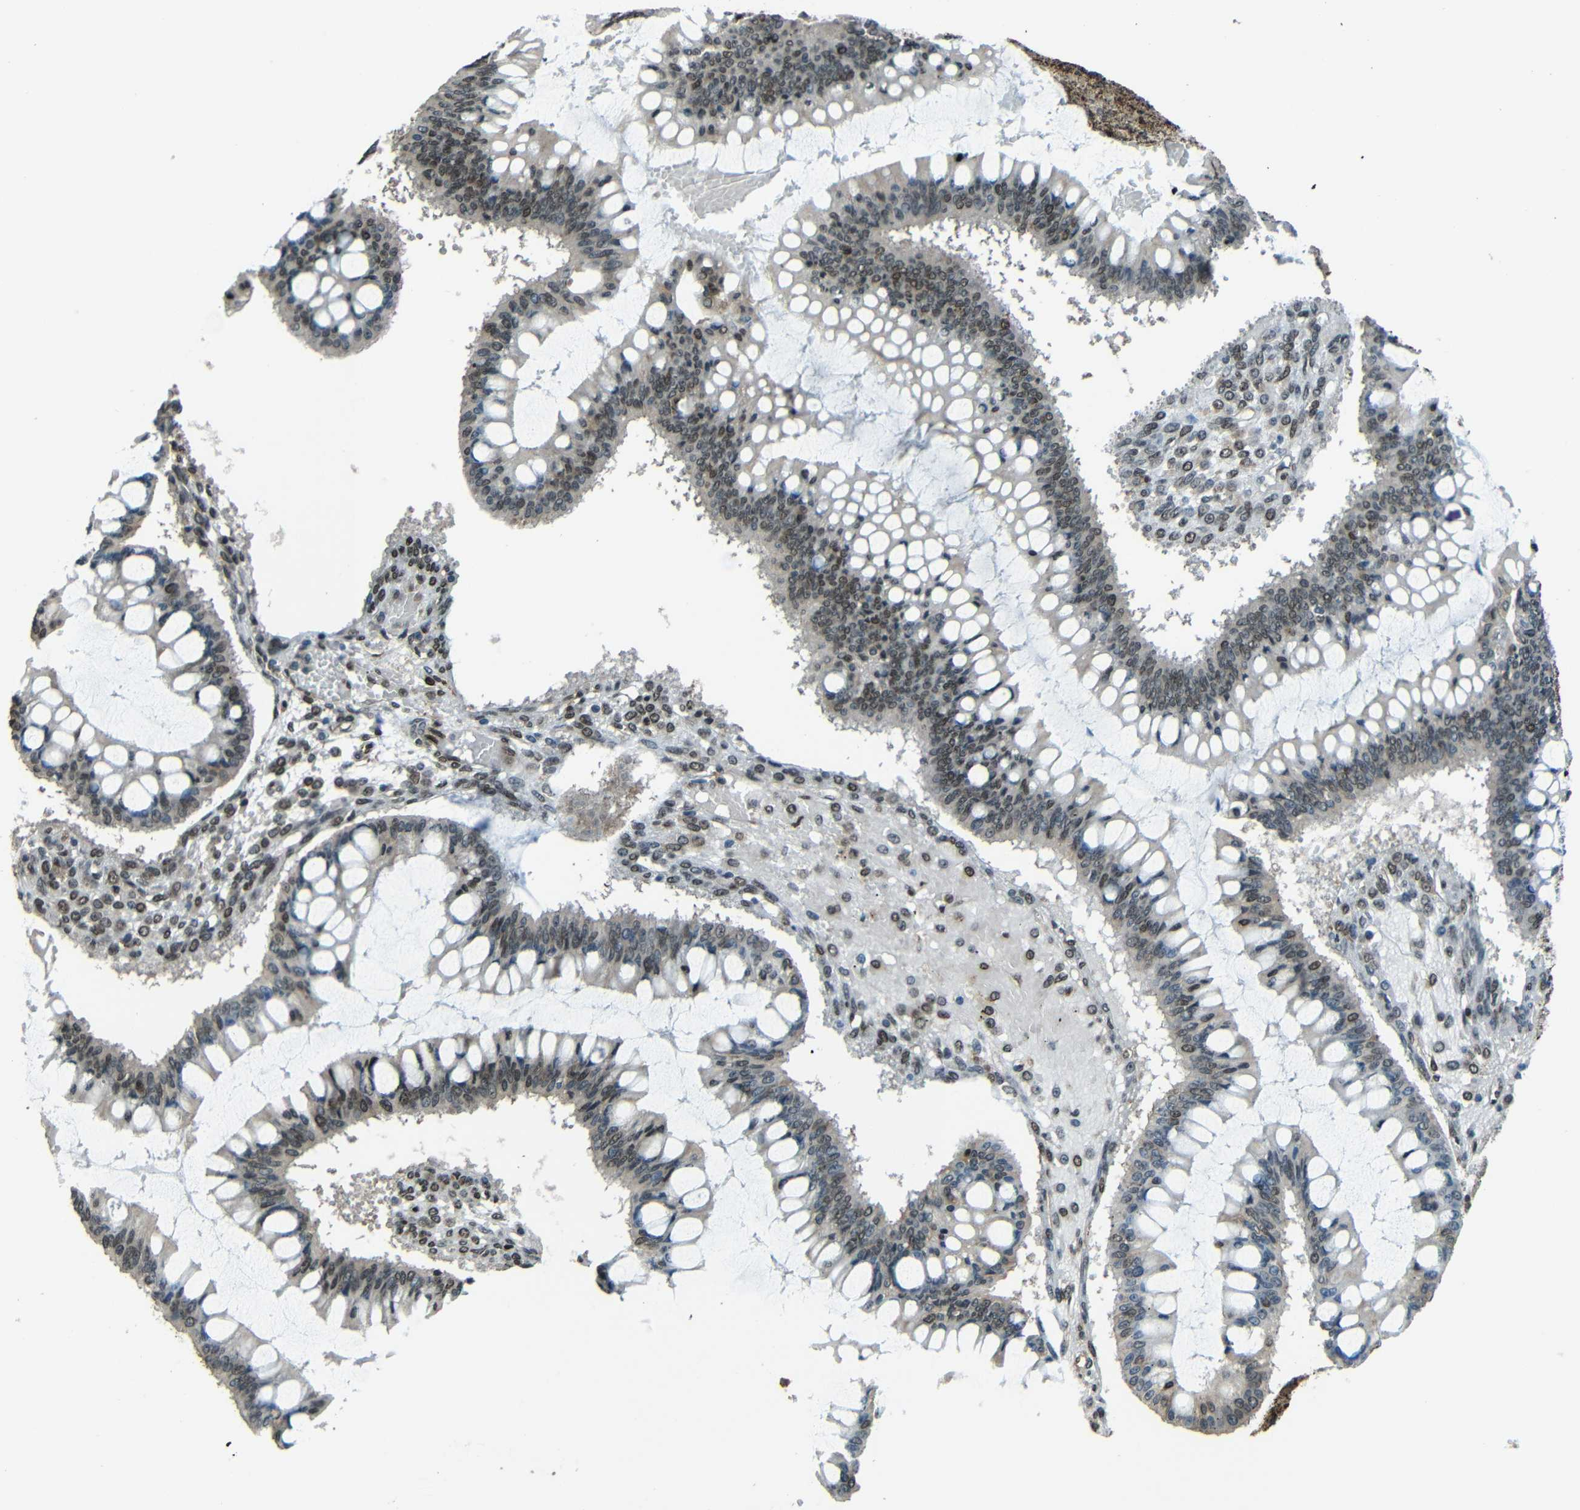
{"staining": {"intensity": "weak", "quantity": "25%-75%", "location": "nuclear"}, "tissue": "ovarian cancer", "cell_type": "Tumor cells", "image_type": "cancer", "snomed": [{"axis": "morphology", "description": "Cystadenocarcinoma, mucinous, NOS"}, {"axis": "topography", "description": "Ovary"}], "caption": "Protein staining of ovarian mucinous cystadenocarcinoma tissue demonstrates weak nuclear expression in about 25%-75% of tumor cells.", "gene": "PSIP1", "patient": {"sex": "female", "age": 73}}